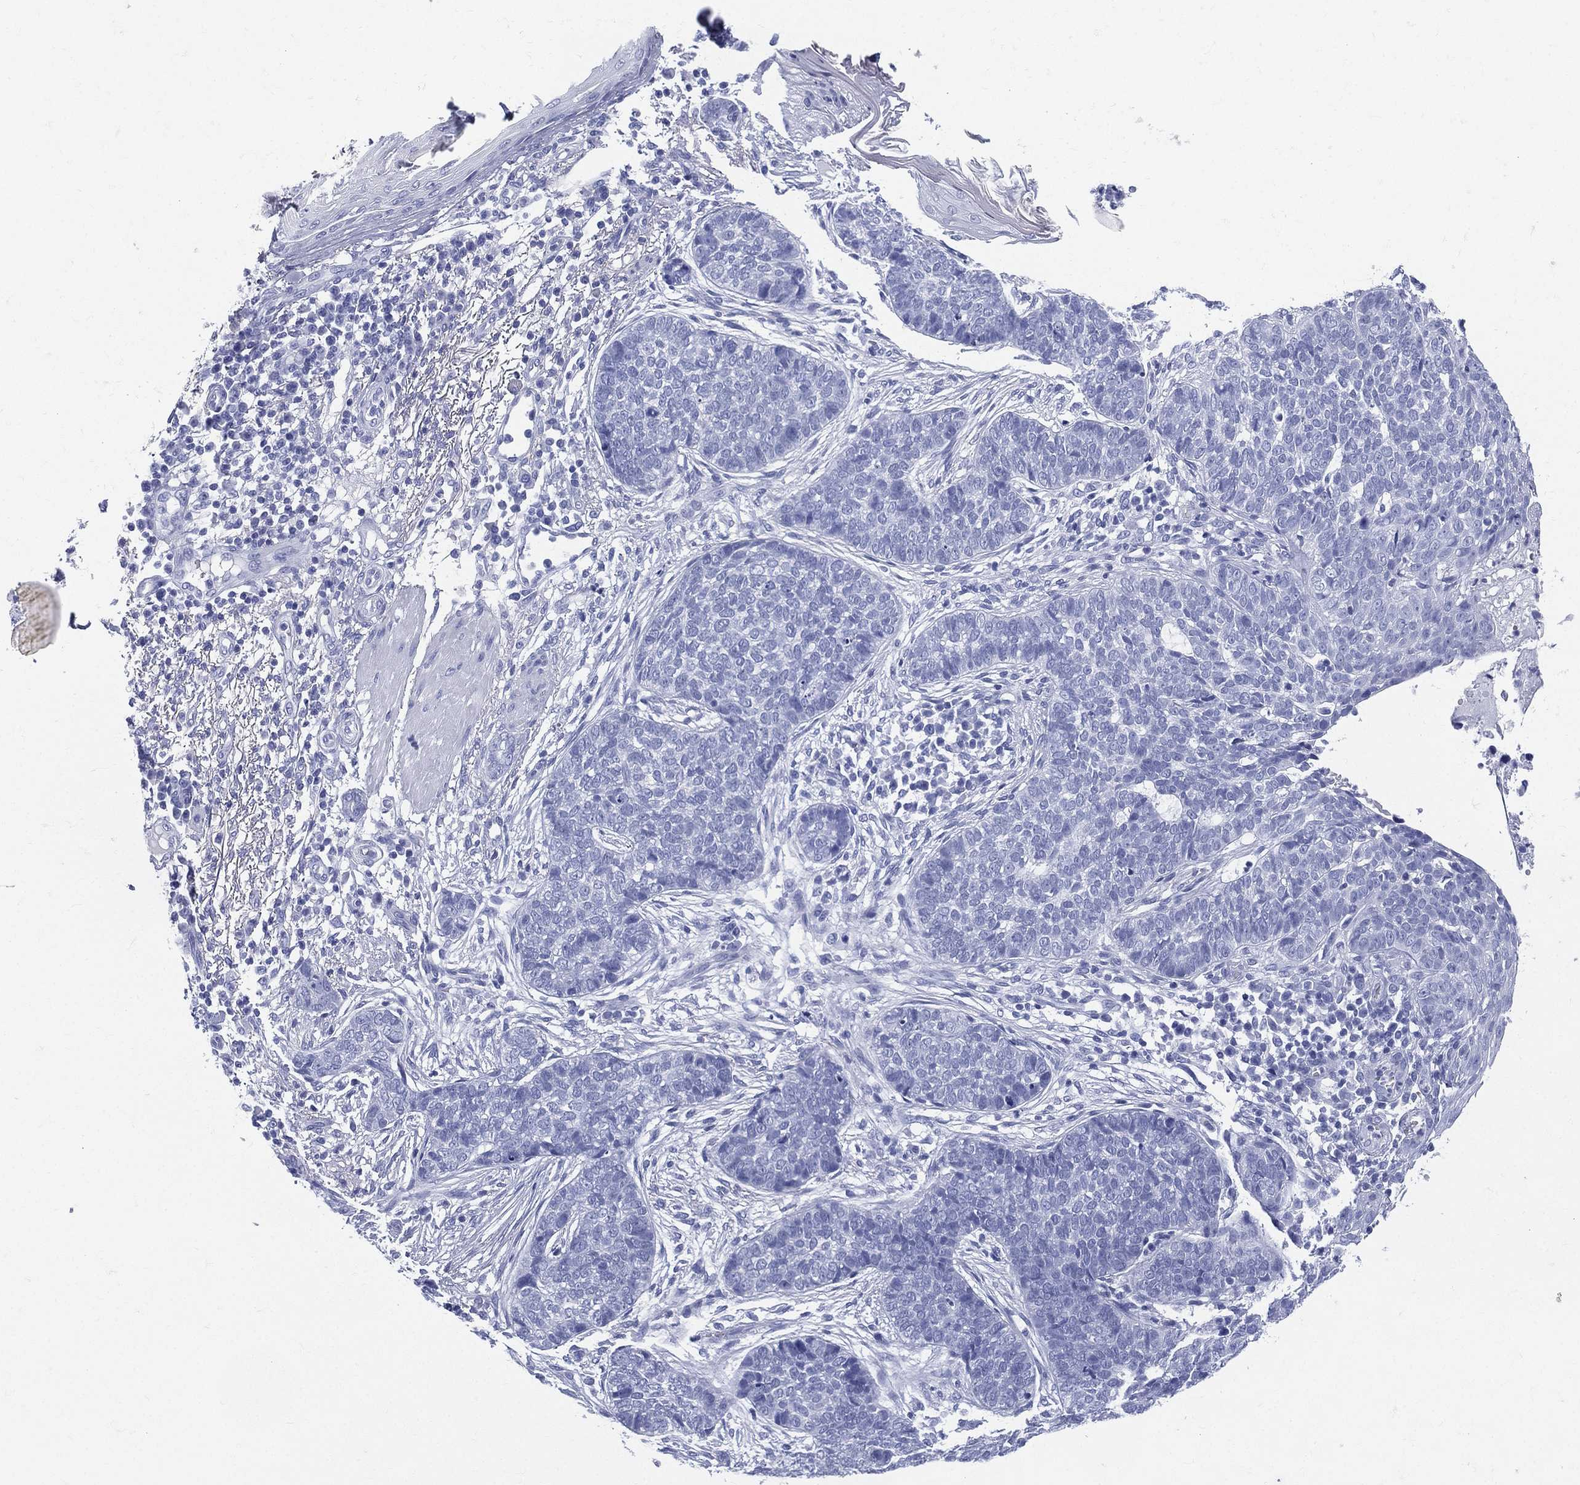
{"staining": {"intensity": "negative", "quantity": "none", "location": "none"}, "tissue": "skin cancer", "cell_type": "Tumor cells", "image_type": "cancer", "snomed": [{"axis": "morphology", "description": "Squamous cell carcinoma, NOS"}, {"axis": "topography", "description": "Skin"}], "caption": "High power microscopy photomicrograph of an IHC histopathology image of skin cancer, revealing no significant expression in tumor cells. The staining is performed using DAB (3,3'-diaminobenzidine) brown chromogen with nuclei counter-stained in using hematoxylin.", "gene": "ETNPPL", "patient": {"sex": "male", "age": 88}}